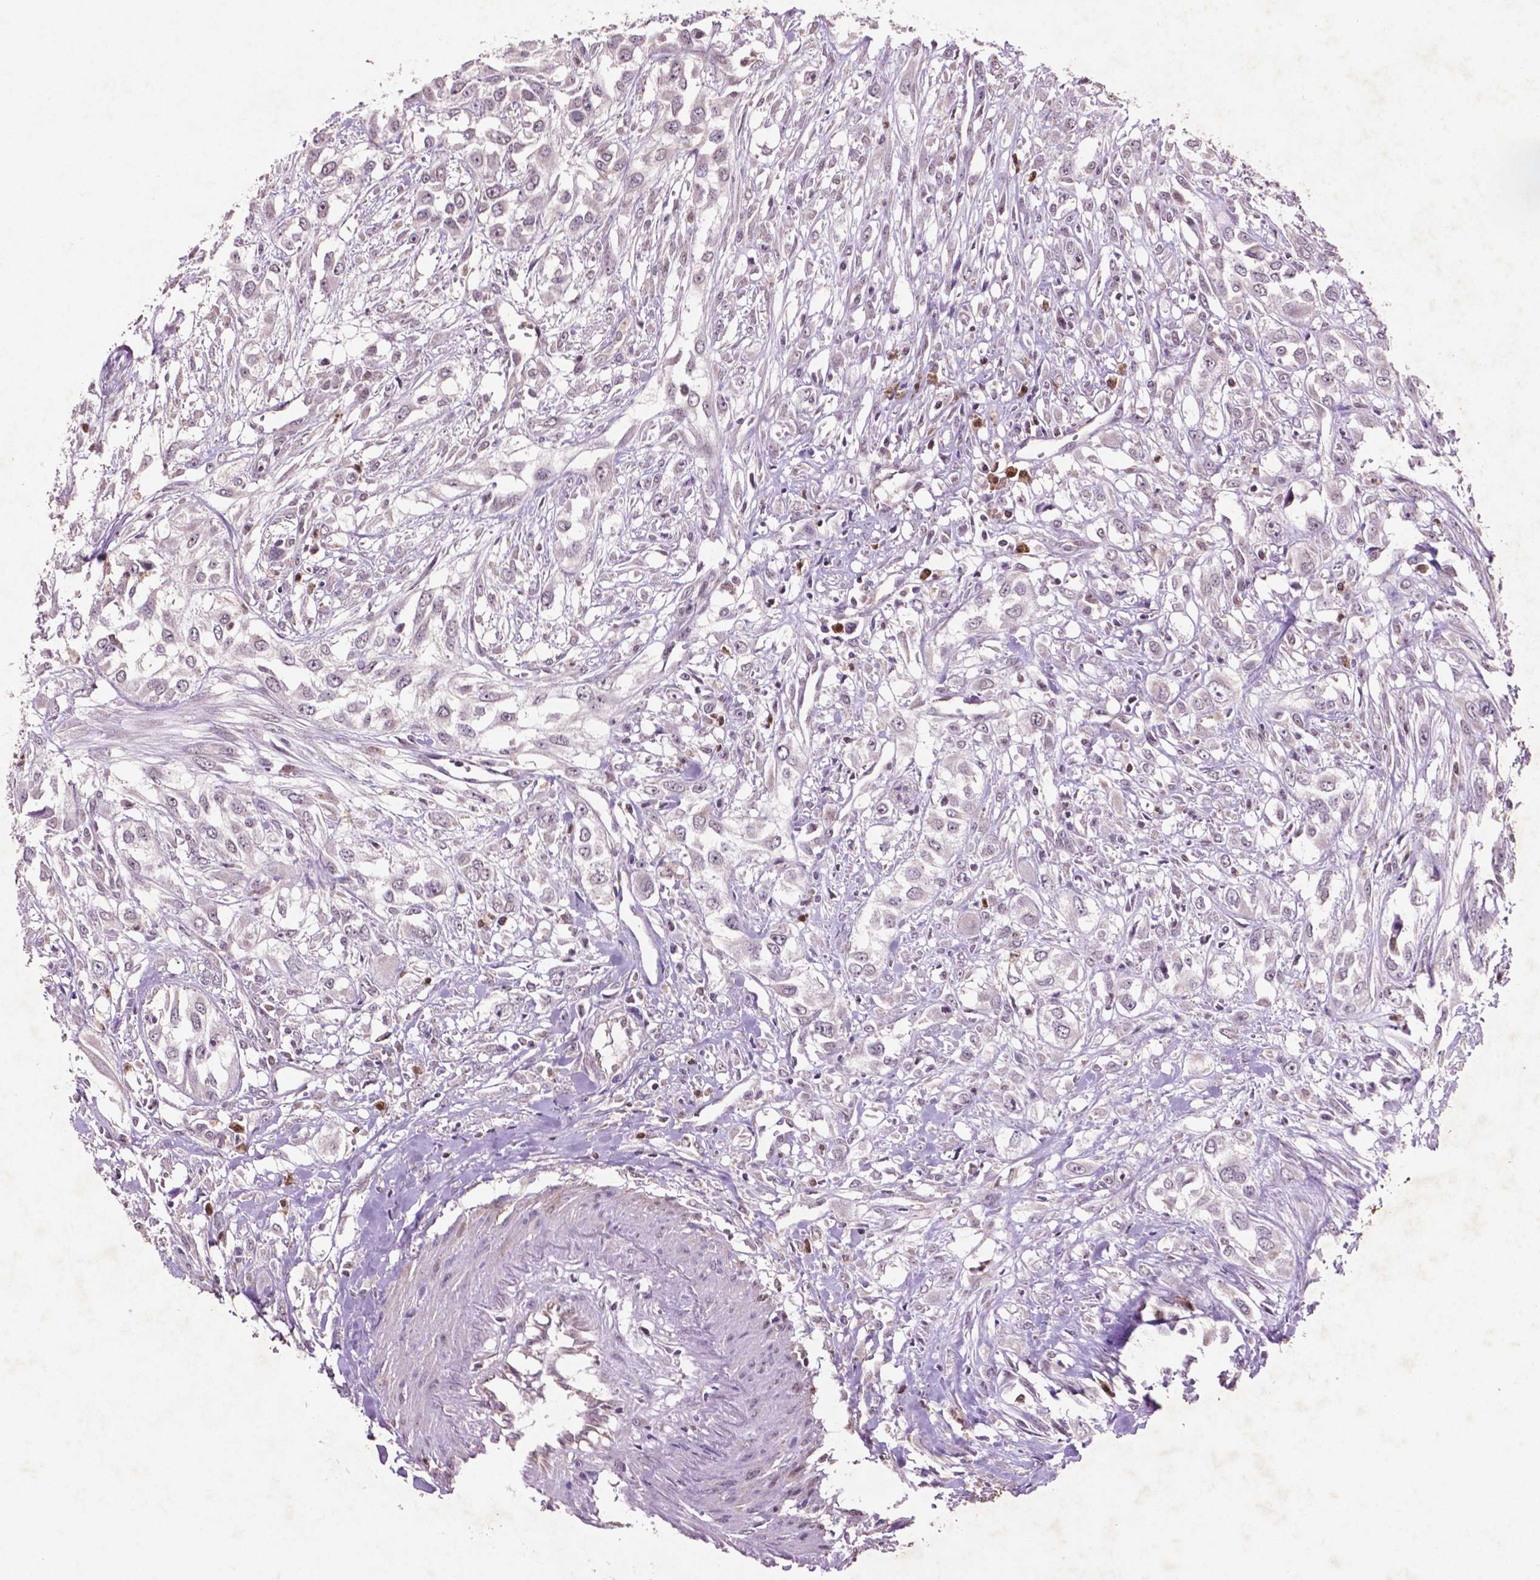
{"staining": {"intensity": "negative", "quantity": "none", "location": "none"}, "tissue": "urothelial cancer", "cell_type": "Tumor cells", "image_type": "cancer", "snomed": [{"axis": "morphology", "description": "Urothelial carcinoma, High grade"}, {"axis": "topography", "description": "Urinary bladder"}], "caption": "Tumor cells are negative for brown protein staining in urothelial cancer. (Stains: DAB IHC with hematoxylin counter stain, Microscopy: brightfield microscopy at high magnification).", "gene": "GLRX", "patient": {"sex": "male", "age": 67}}